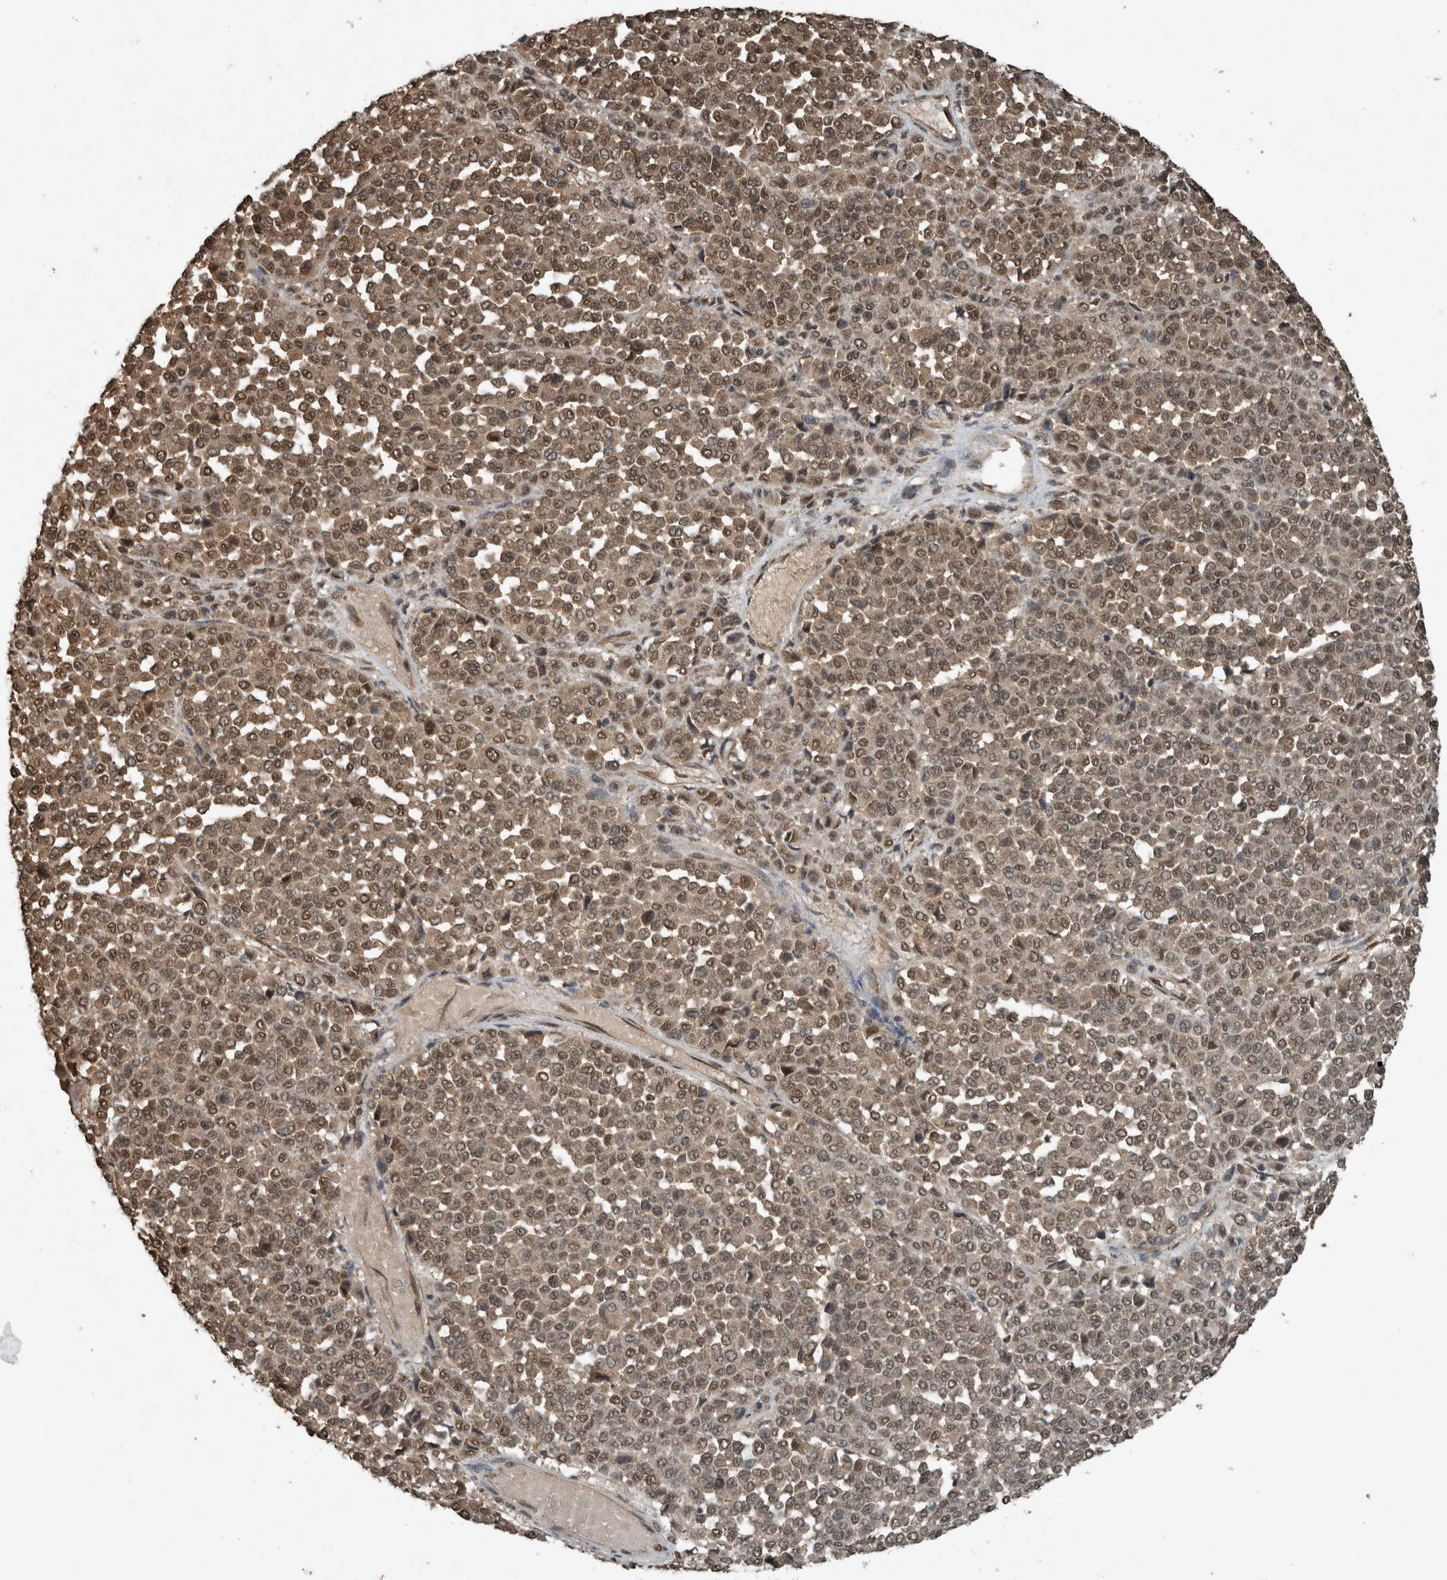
{"staining": {"intensity": "moderate", "quantity": ">75%", "location": "cytoplasmic/membranous,nuclear"}, "tissue": "melanoma", "cell_type": "Tumor cells", "image_type": "cancer", "snomed": [{"axis": "morphology", "description": "Malignant melanoma, Metastatic site"}, {"axis": "topography", "description": "Pancreas"}], "caption": "Immunohistochemistry (IHC) of melanoma displays medium levels of moderate cytoplasmic/membranous and nuclear positivity in approximately >75% of tumor cells.", "gene": "ARHGEF12", "patient": {"sex": "female", "age": 30}}